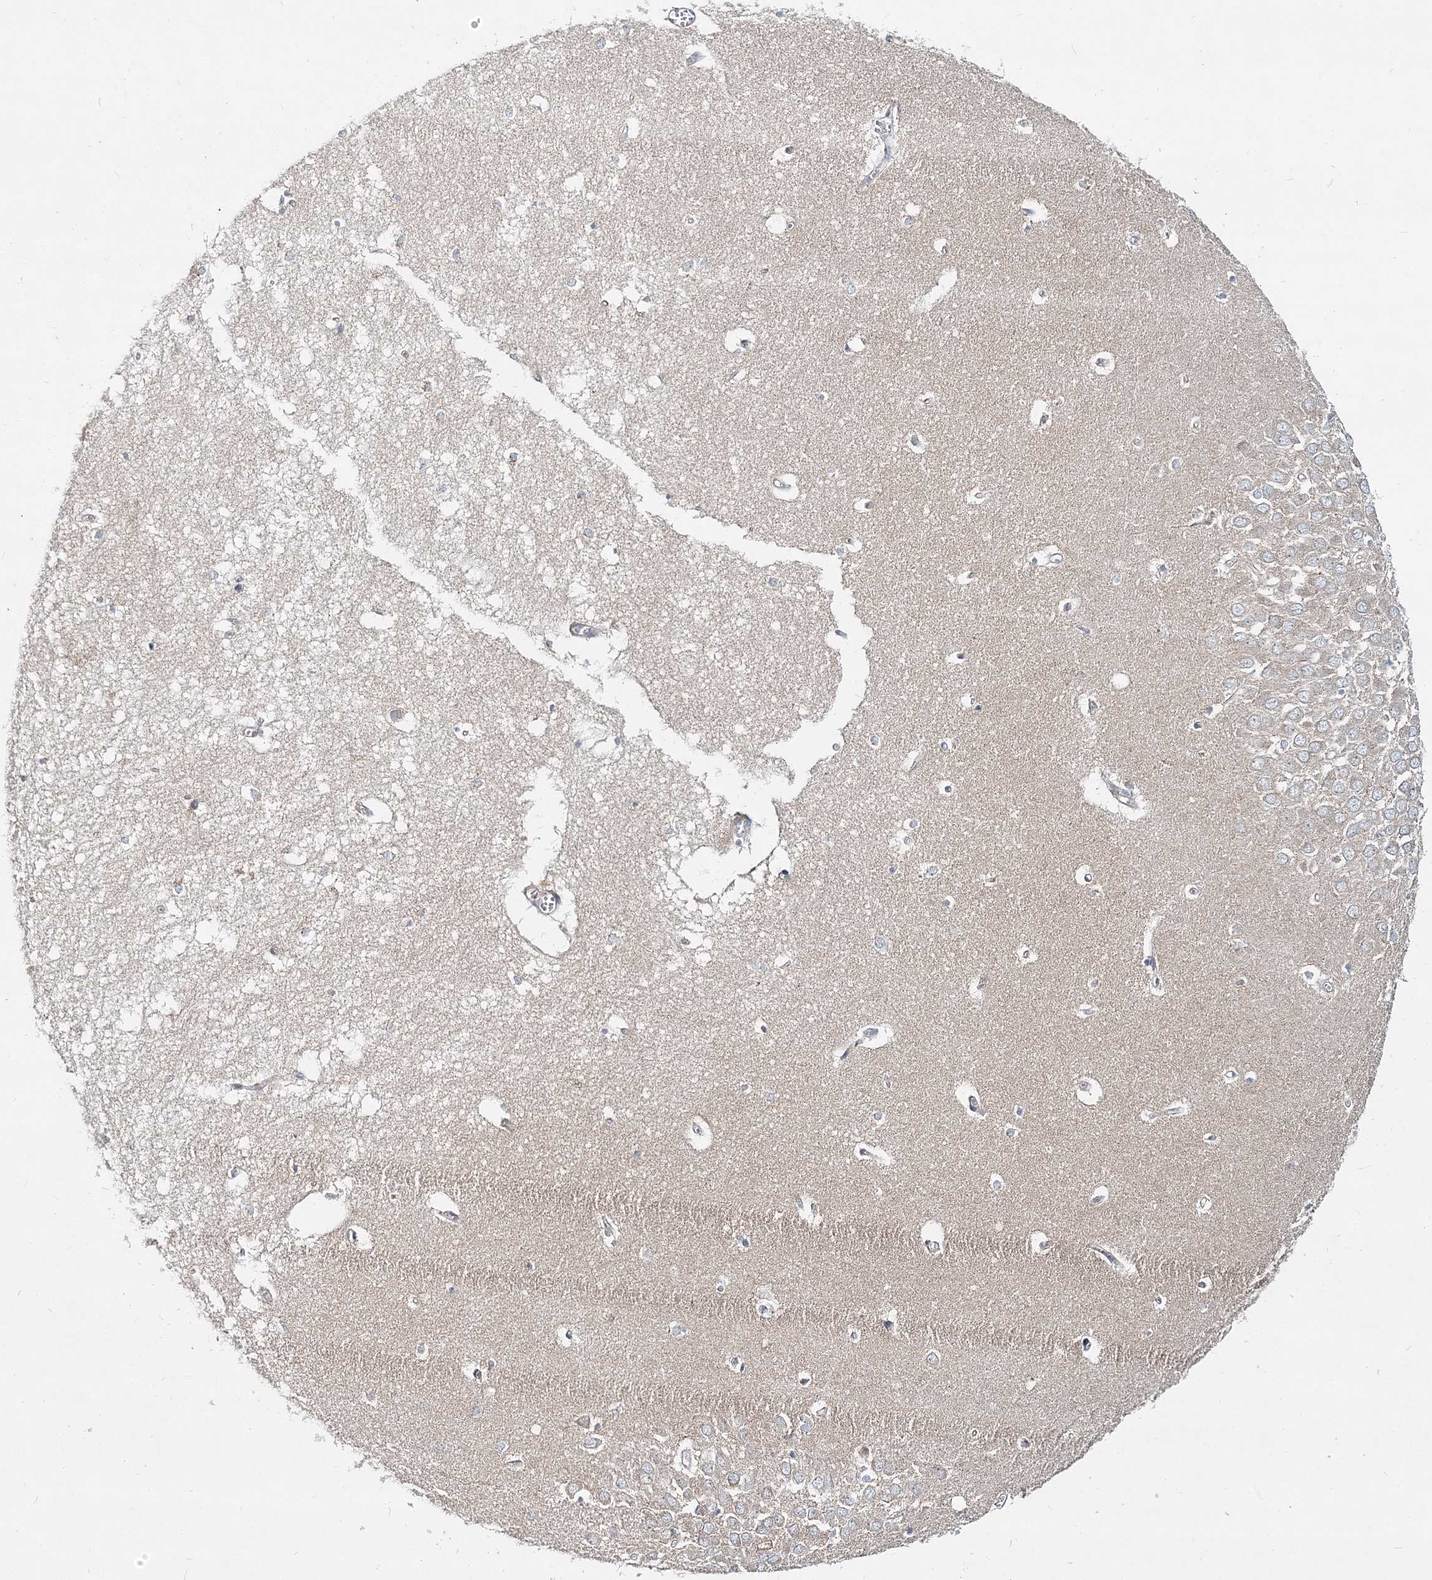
{"staining": {"intensity": "negative", "quantity": "none", "location": "none"}, "tissue": "hippocampus", "cell_type": "Glial cells", "image_type": "normal", "snomed": [{"axis": "morphology", "description": "Normal tissue, NOS"}, {"axis": "topography", "description": "Hippocampus"}], "caption": "DAB (3,3'-diaminobenzidine) immunohistochemical staining of normal hippocampus demonstrates no significant expression in glial cells. (DAB IHC, high magnification).", "gene": "NBAS", "patient": {"sex": "male", "age": 70}}